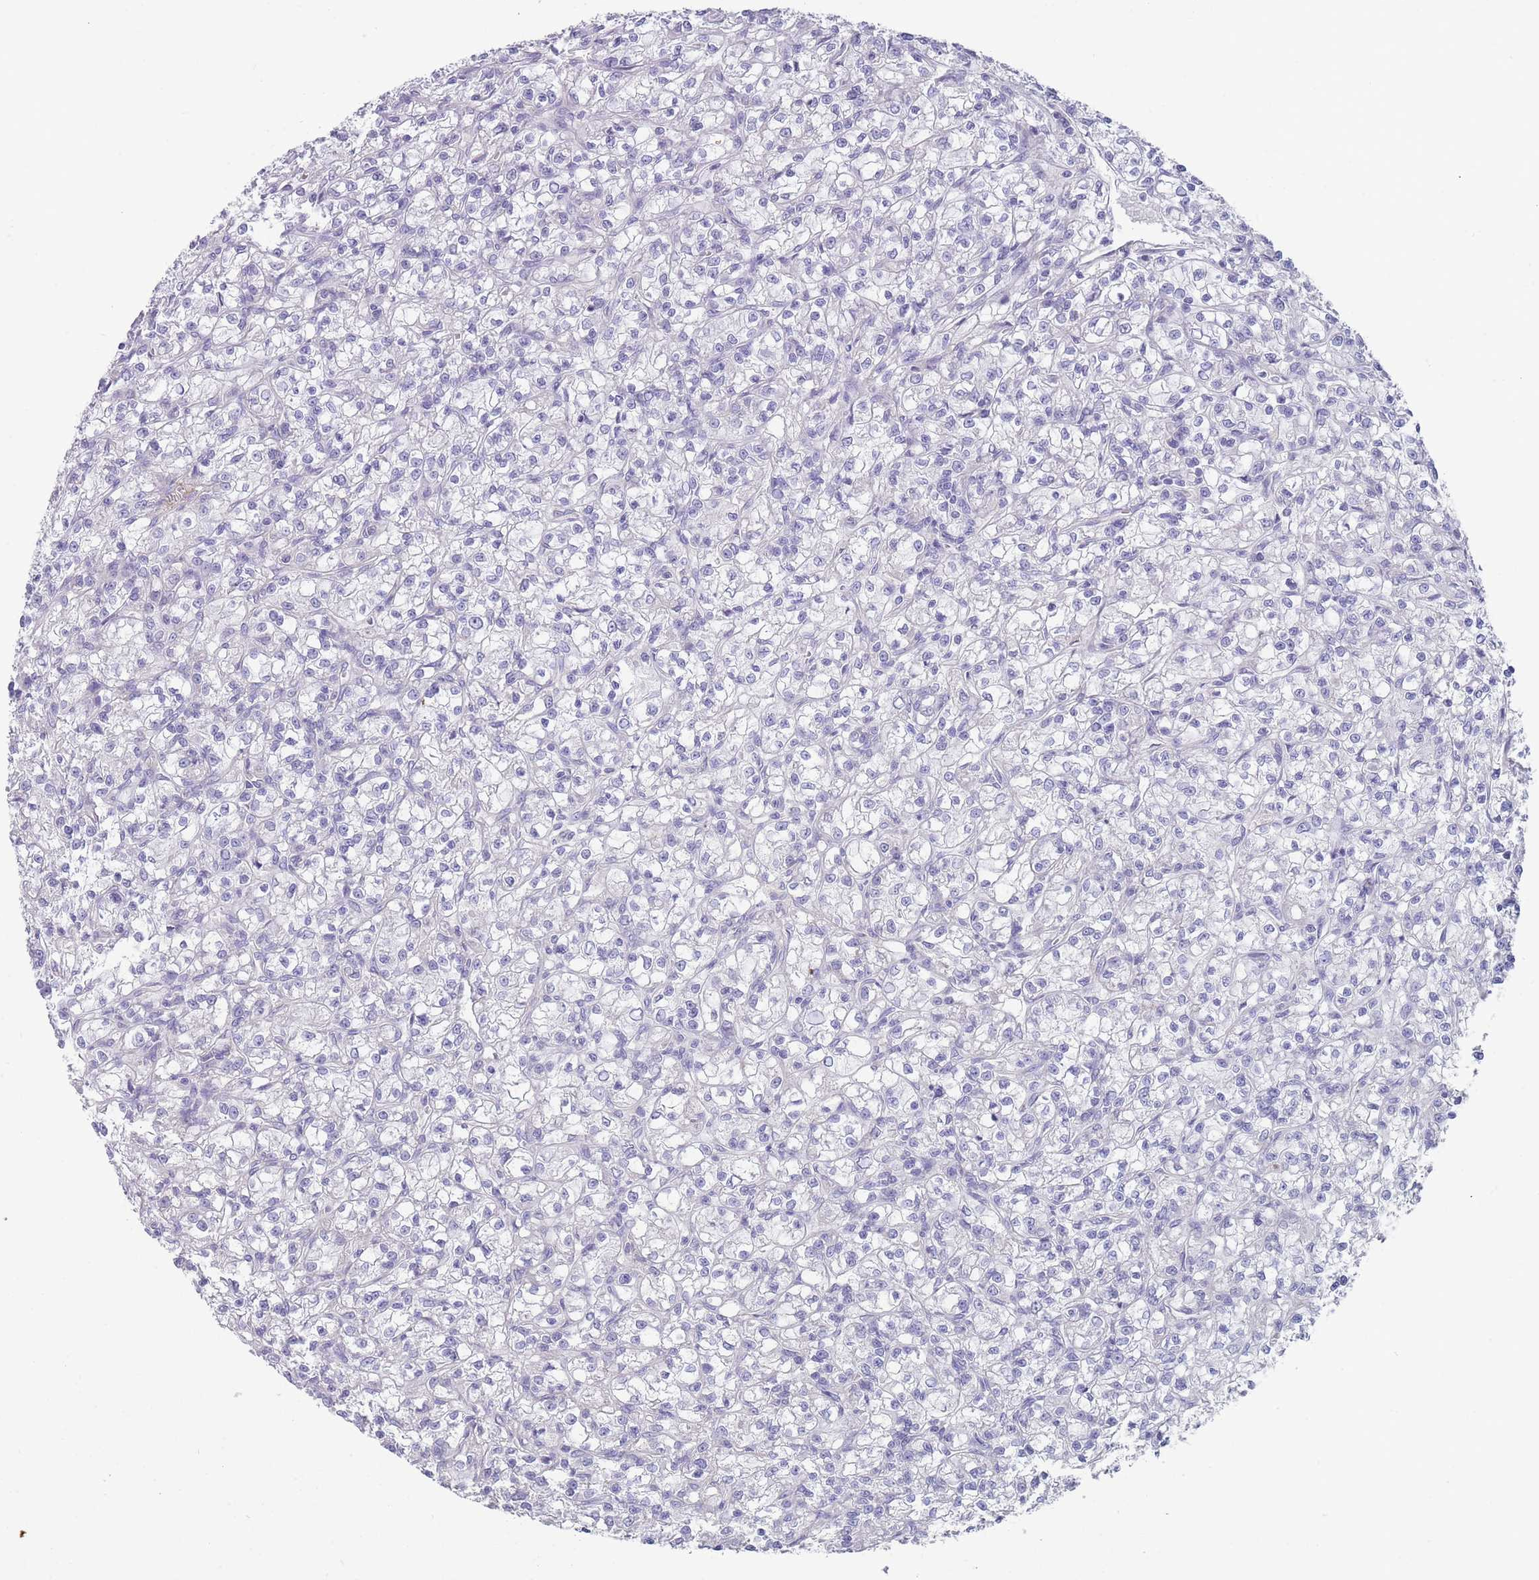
{"staining": {"intensity": "negative", "quantity": "none", "location": "none"}, "tissue": "renal cancer", "cell_type": "Tumor cells", "image_type": "cancer", "snomed": [{"axis": "morphology", "description": "Adenocarcinoma, NOS"}, {"axis": "topography", "description": "Kidney"}], "caption": "Micrograph shows no protein positivity in tumor cells of renal adenocarcinoma tissue. (DAB (3,3'-diaminobenzidine) IHC visualized using brightfield microscopy, high magnification).", "gene": "MRPS14", "patient": {"sex": "female", "age": 59}}